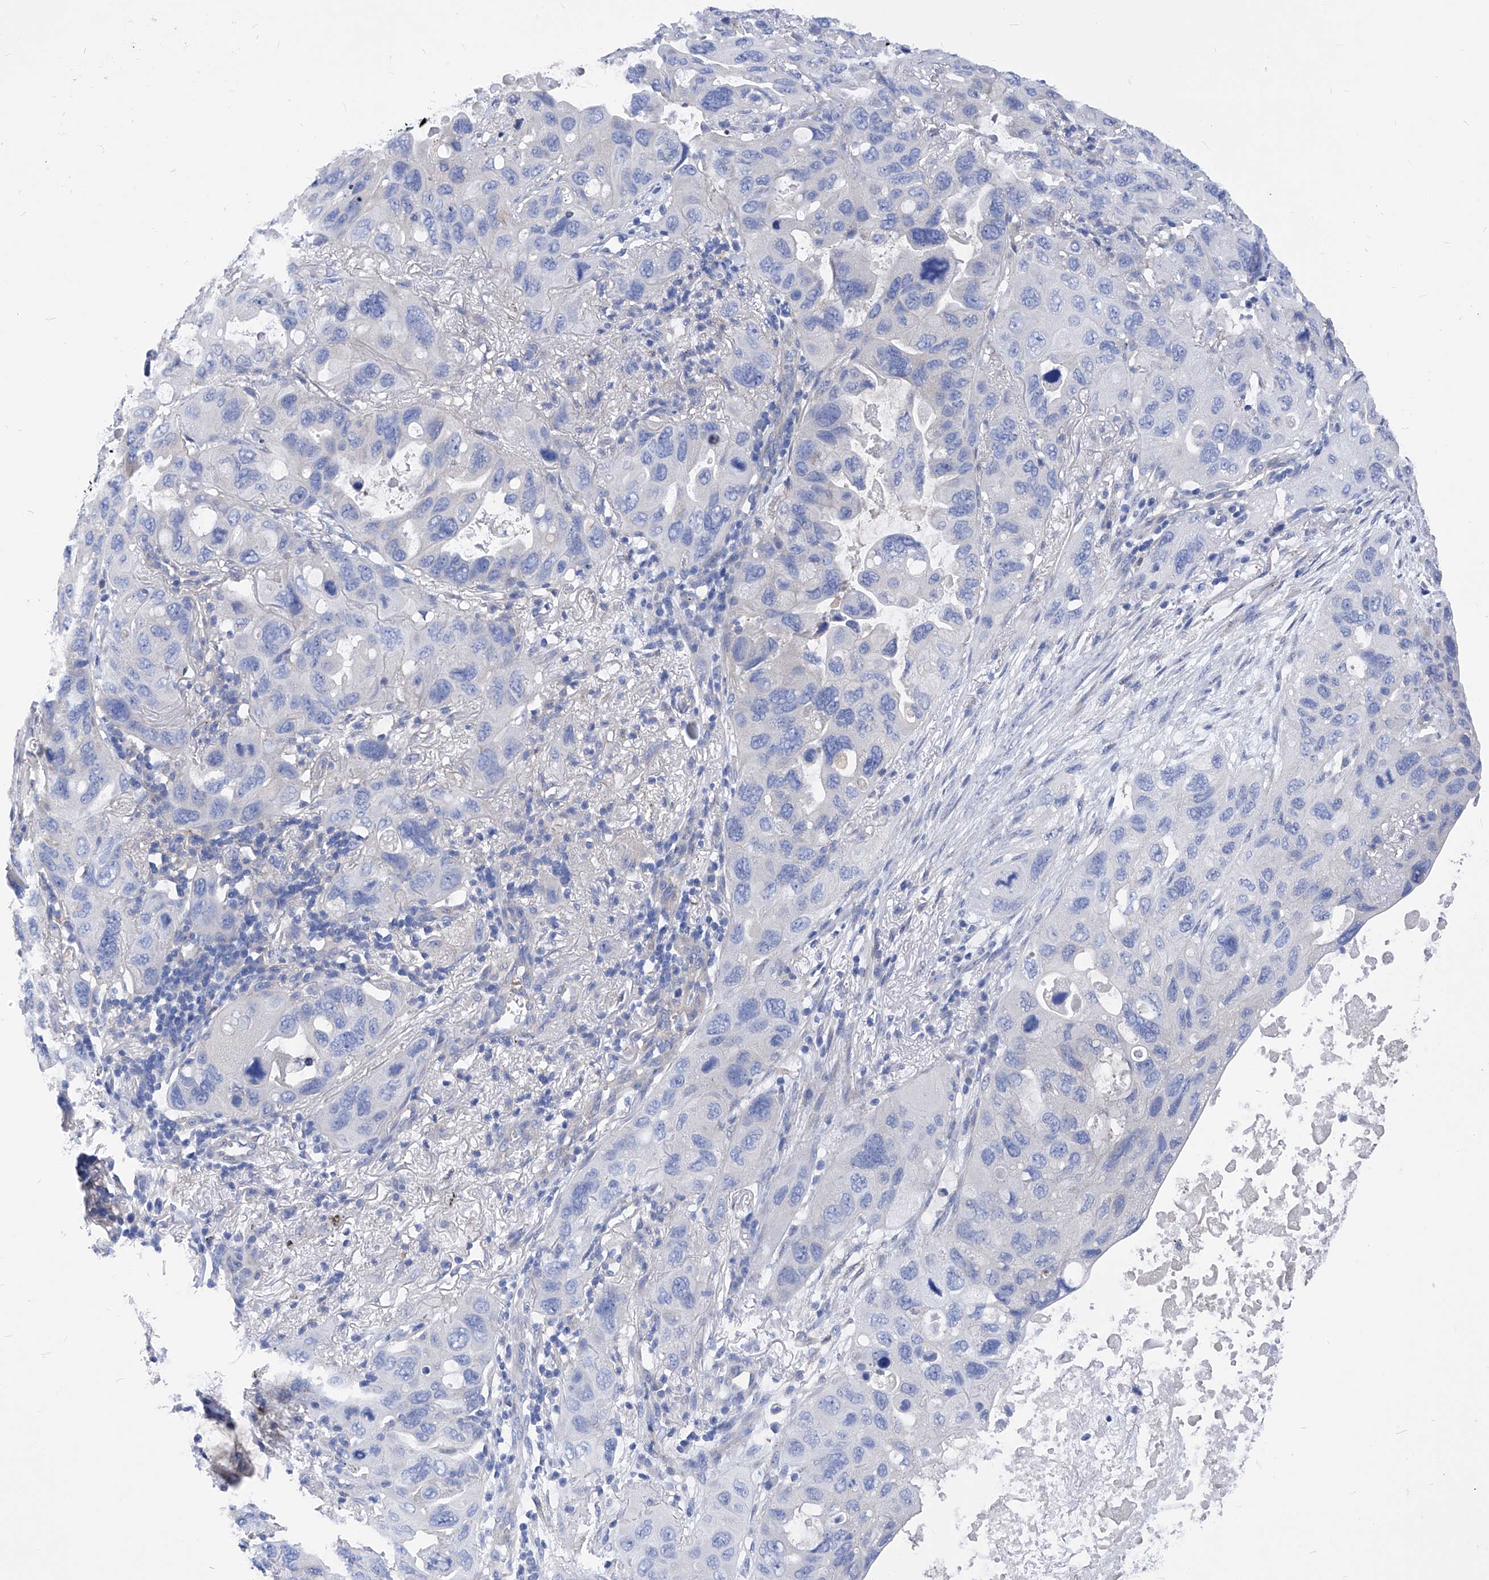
{"staining": {"intensity": "negative", "quantity": "none", "location": "none"}, "tissue": "lung cancer", "cell_type": "Tumor cells", "image_type": "cancer", "snomed": [{"axis": "morphology", "description": "Squamous cell carcinoma, NOS"}, {"axis": "topography", "description": "Lung"}], "caption": "Protein analysis of lung cancer (squamous cell carcinoma) reveals no significant positivity in tumor cells. The staining was performed using DAB to visualize the protein expression in brown, while the nuclei were stained in blue with hematoxylin (Magnification: 20x).", "gene": "XPNPEP1", "patient": {"sex": "female", "age": 73}}